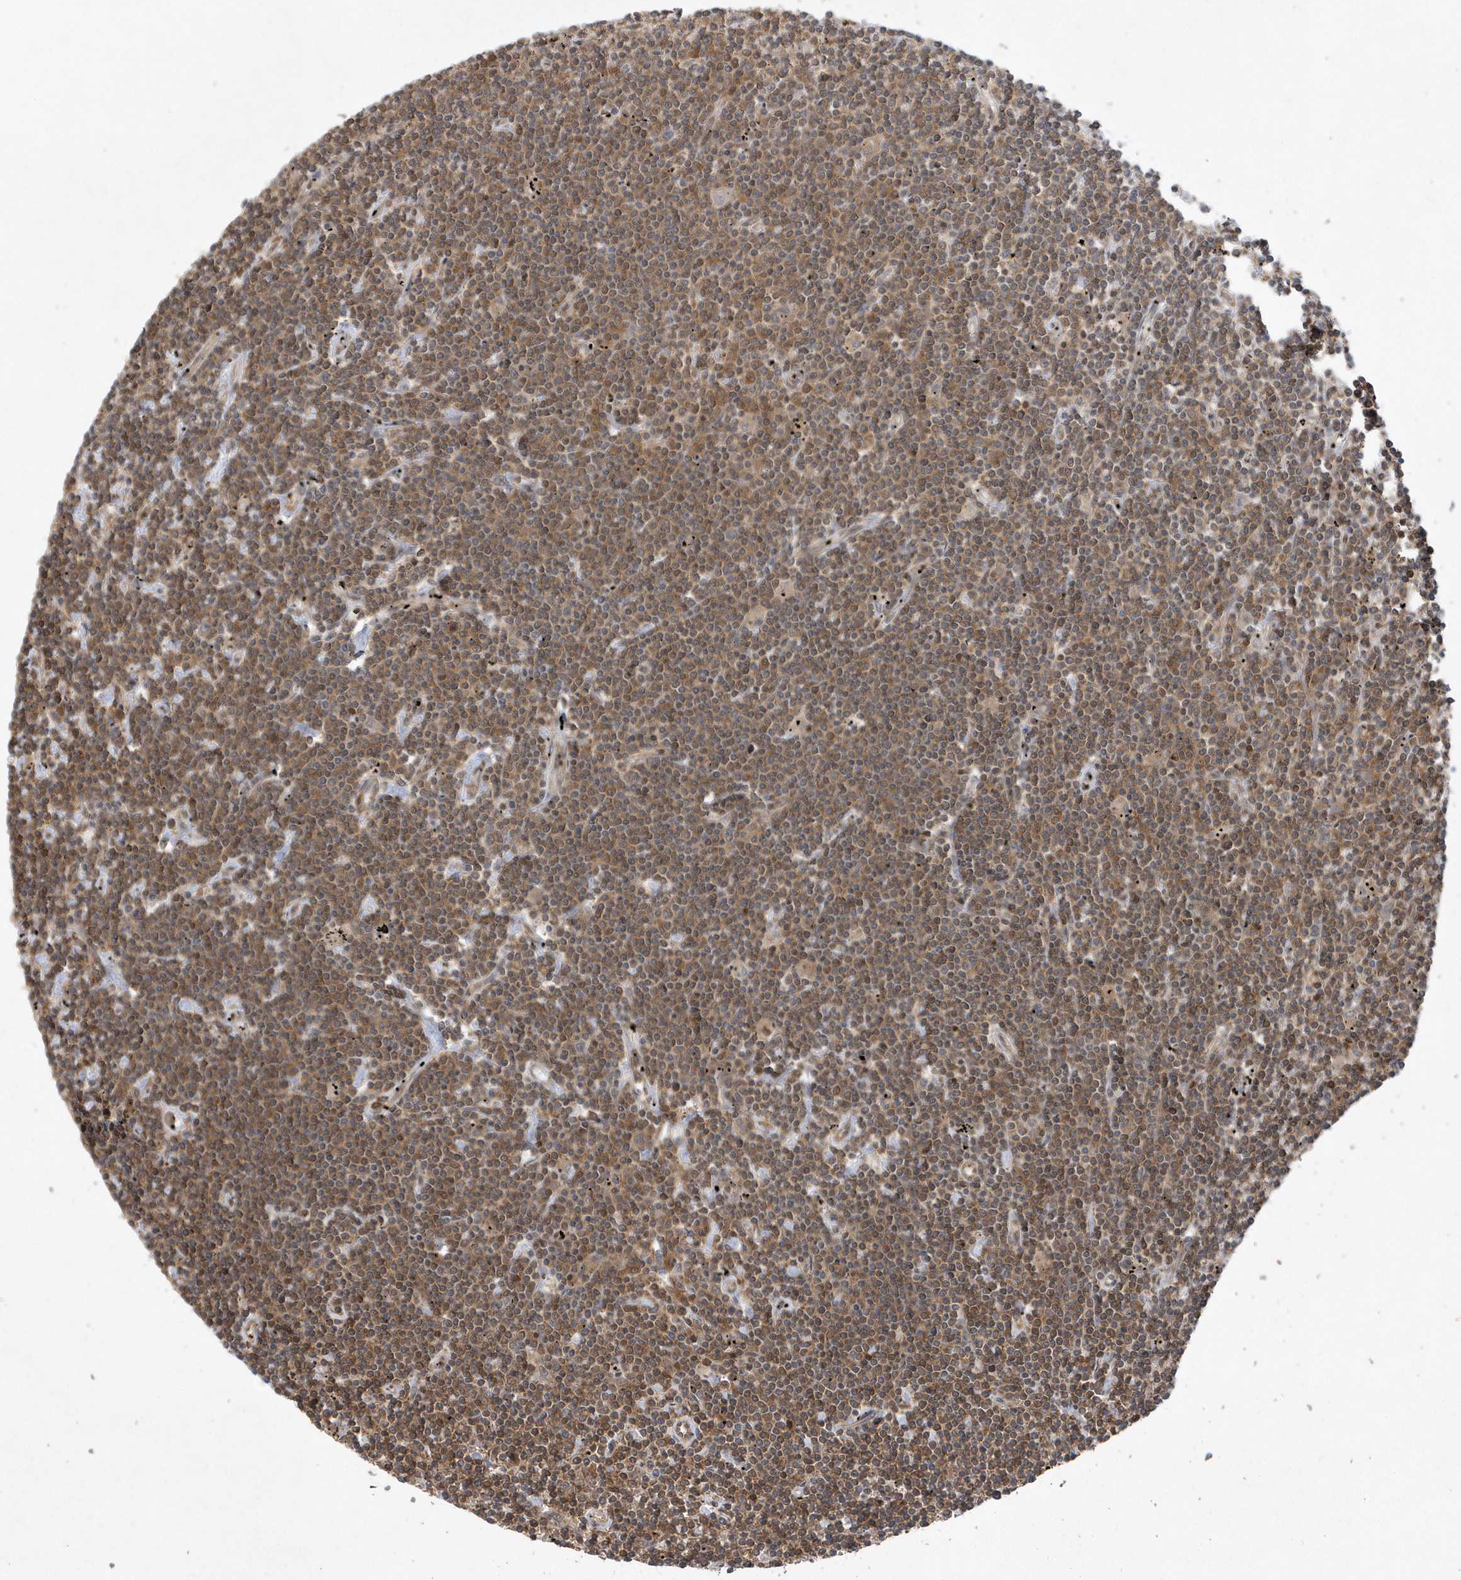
{"staining": {"intensity": "moderate", "quantity": ">75%", "location": "cytoplasmic/membranous"}, "tissue": "lymphoma", "cell_type": "Tumor cells", "image_type": "cancer", "snomed": [{"axis": "morphology", "description": "Malignant lymphoma, non-Hodgkin's type, Low grade"}, {"axis": "topography", "description": "Spleen"}], "caption": "This is a histology image of immunohistochemistry staining of lymphoma, which shows moderate positivity in the cytoplasmic/membranous of tumor cells.", "gene": "ACYP1", "patient": {"sex": "male", "age": 76}}